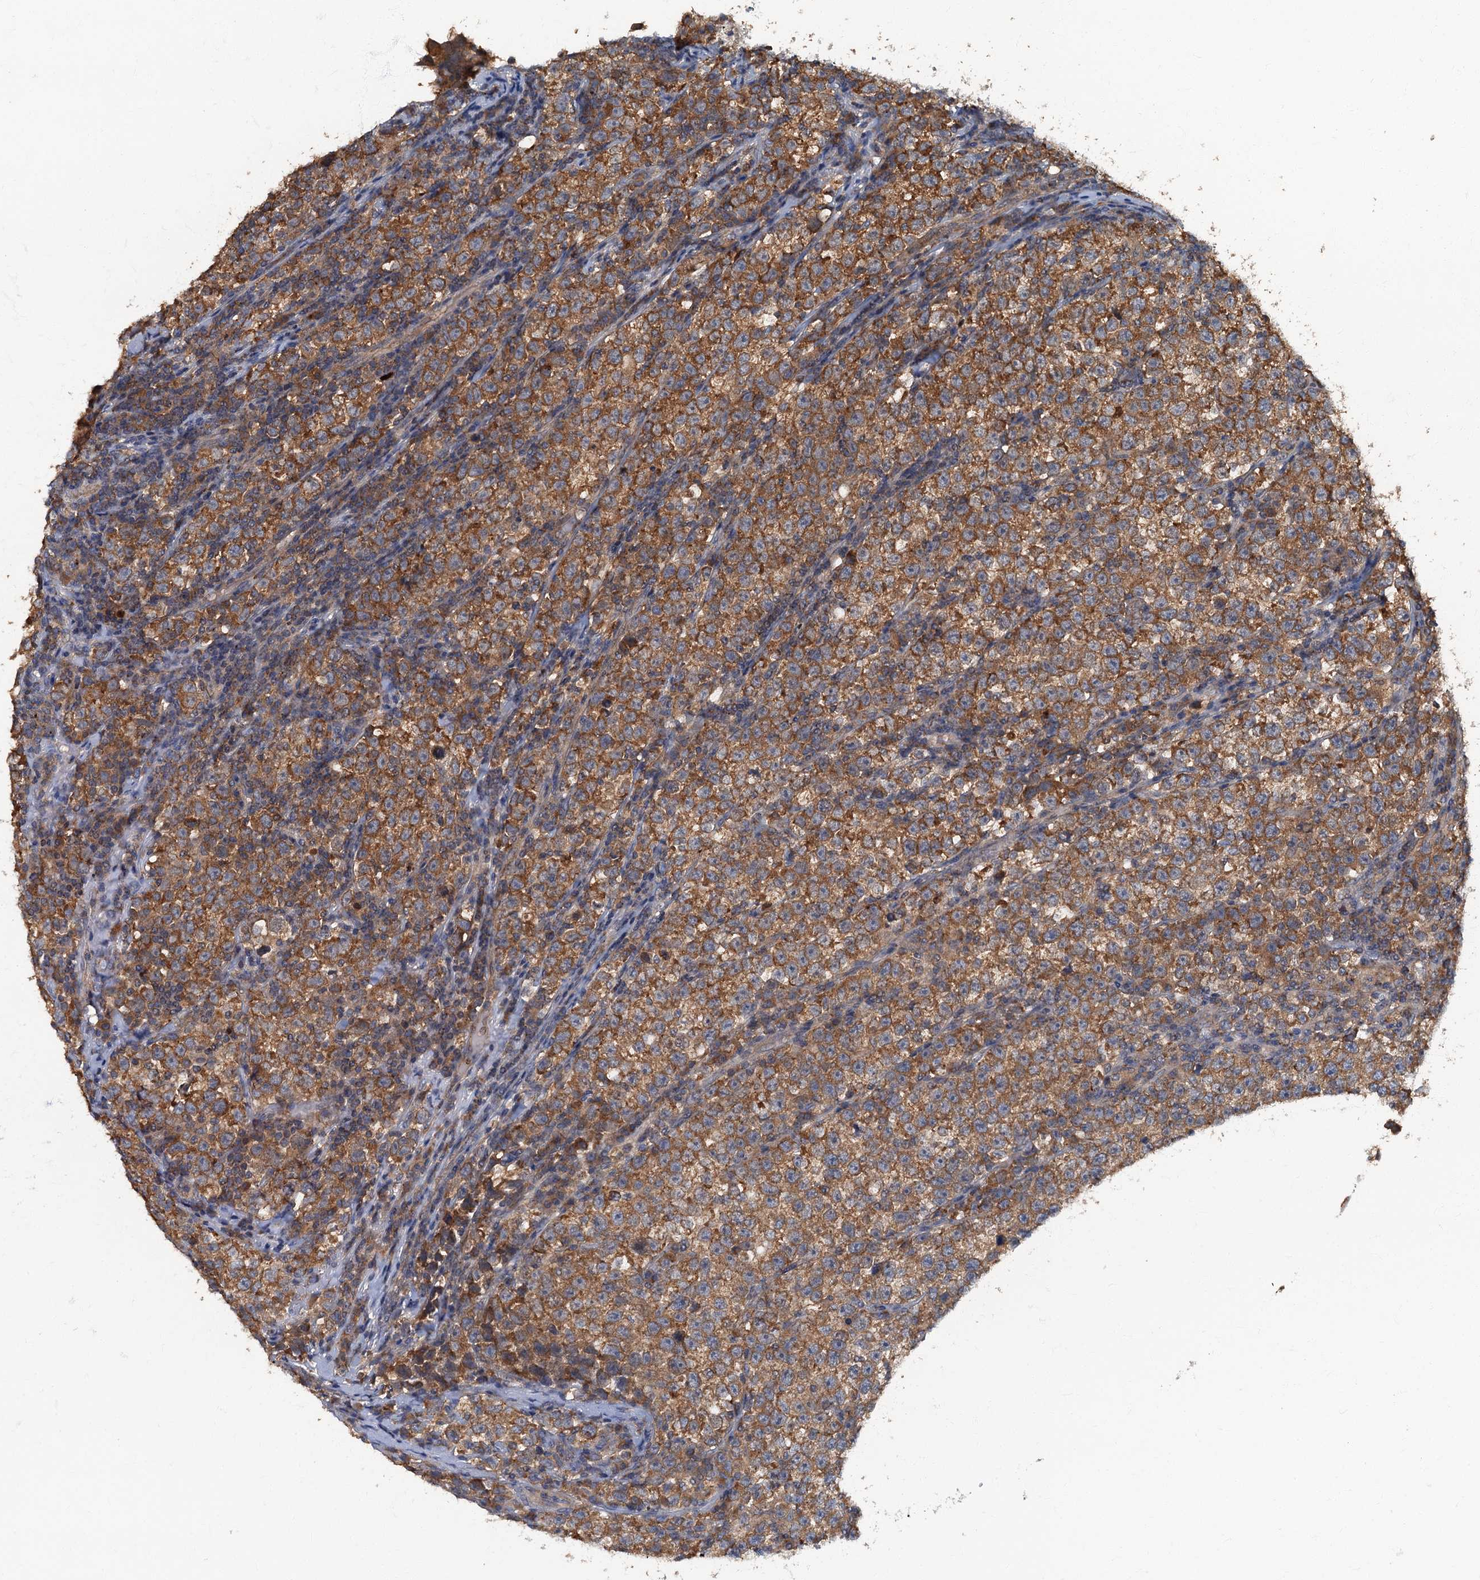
{"staining": {"intensity": "moderate", "quantity": ">75%", "location": "cytoplasmic/membranous"}, "tissue": "testis cancer", "cell_type": "Tumor cells", "image_type": "cancer", "snomed": [{"axis": "morphology", "description": "Normal tissue, NOS"}, {"axis": "morphology", "description": "Seminoma, NOS"}, {"axis": "topography", "description": "Testis"}], "caption": "An immunohistochemistry micrograph of neoplastic tissue is shown. Protein staining in brown labels moderate cytoplasmic/membranous positivity in seminoma (testis) within tumor cells.", "gene": "WDCP", "patient": {"sex": "male", "age": 43}}